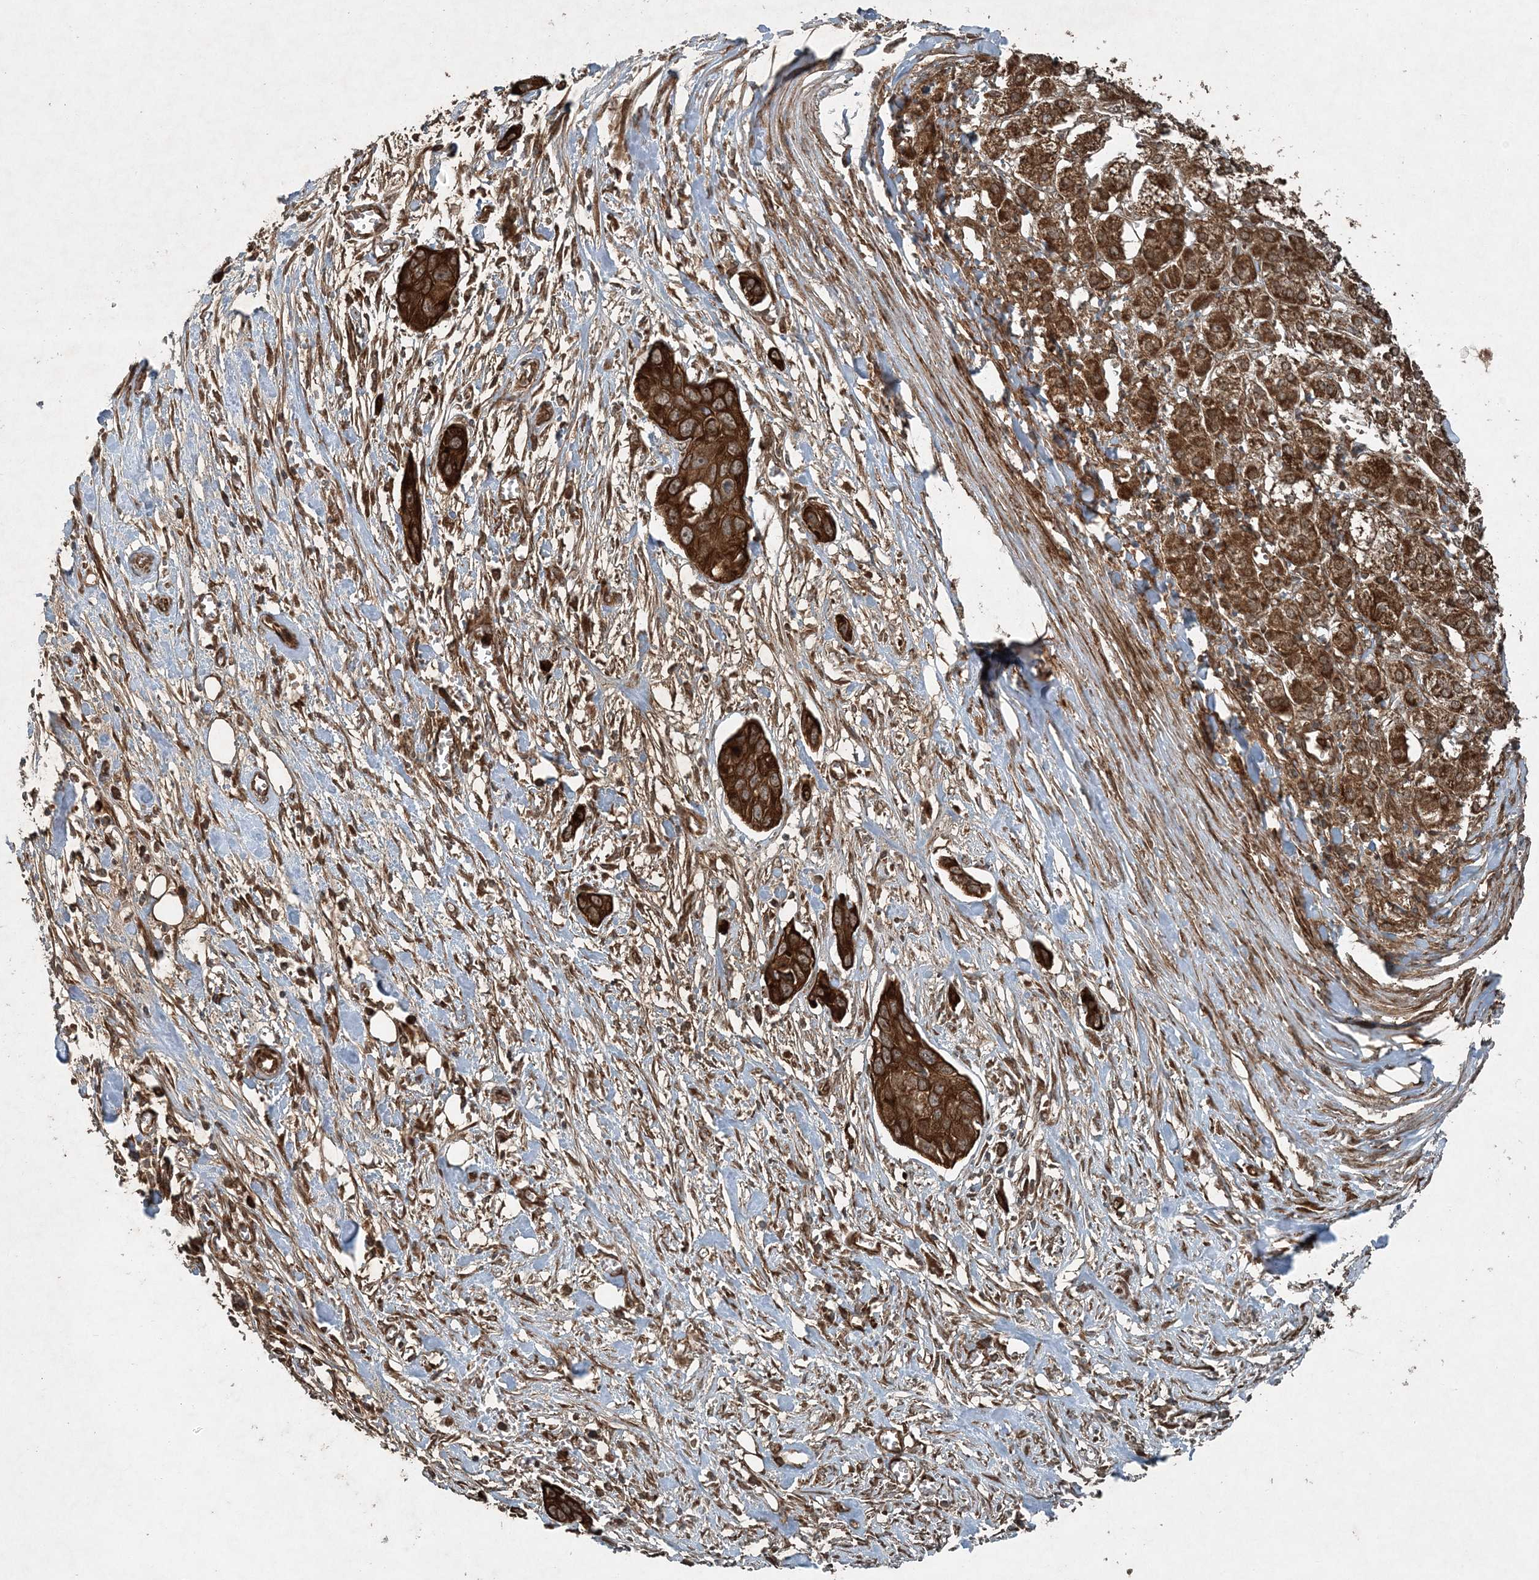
{"staining": {"intensity": "strong", "quantity": ">75%", "location": "cytoplasmic/membranous"}, "tissue": "pancreatic cancer", "cell_type": "Tumor cells", "image_type": "cancer", "snomed": [{"axis": "morphology", "description": "Adenocarcinoma, NOS"}, {"axis": "topography", "description": "Pancreas"}], "caption": "Pancreatic adenocarcinoma stained for a protein (brown) shows strong cytoplasmic/membranous positive expression in about >75% of tumor cells.", "gene": "COPS7B", "patient": {"sex": "female", "age": 60}}